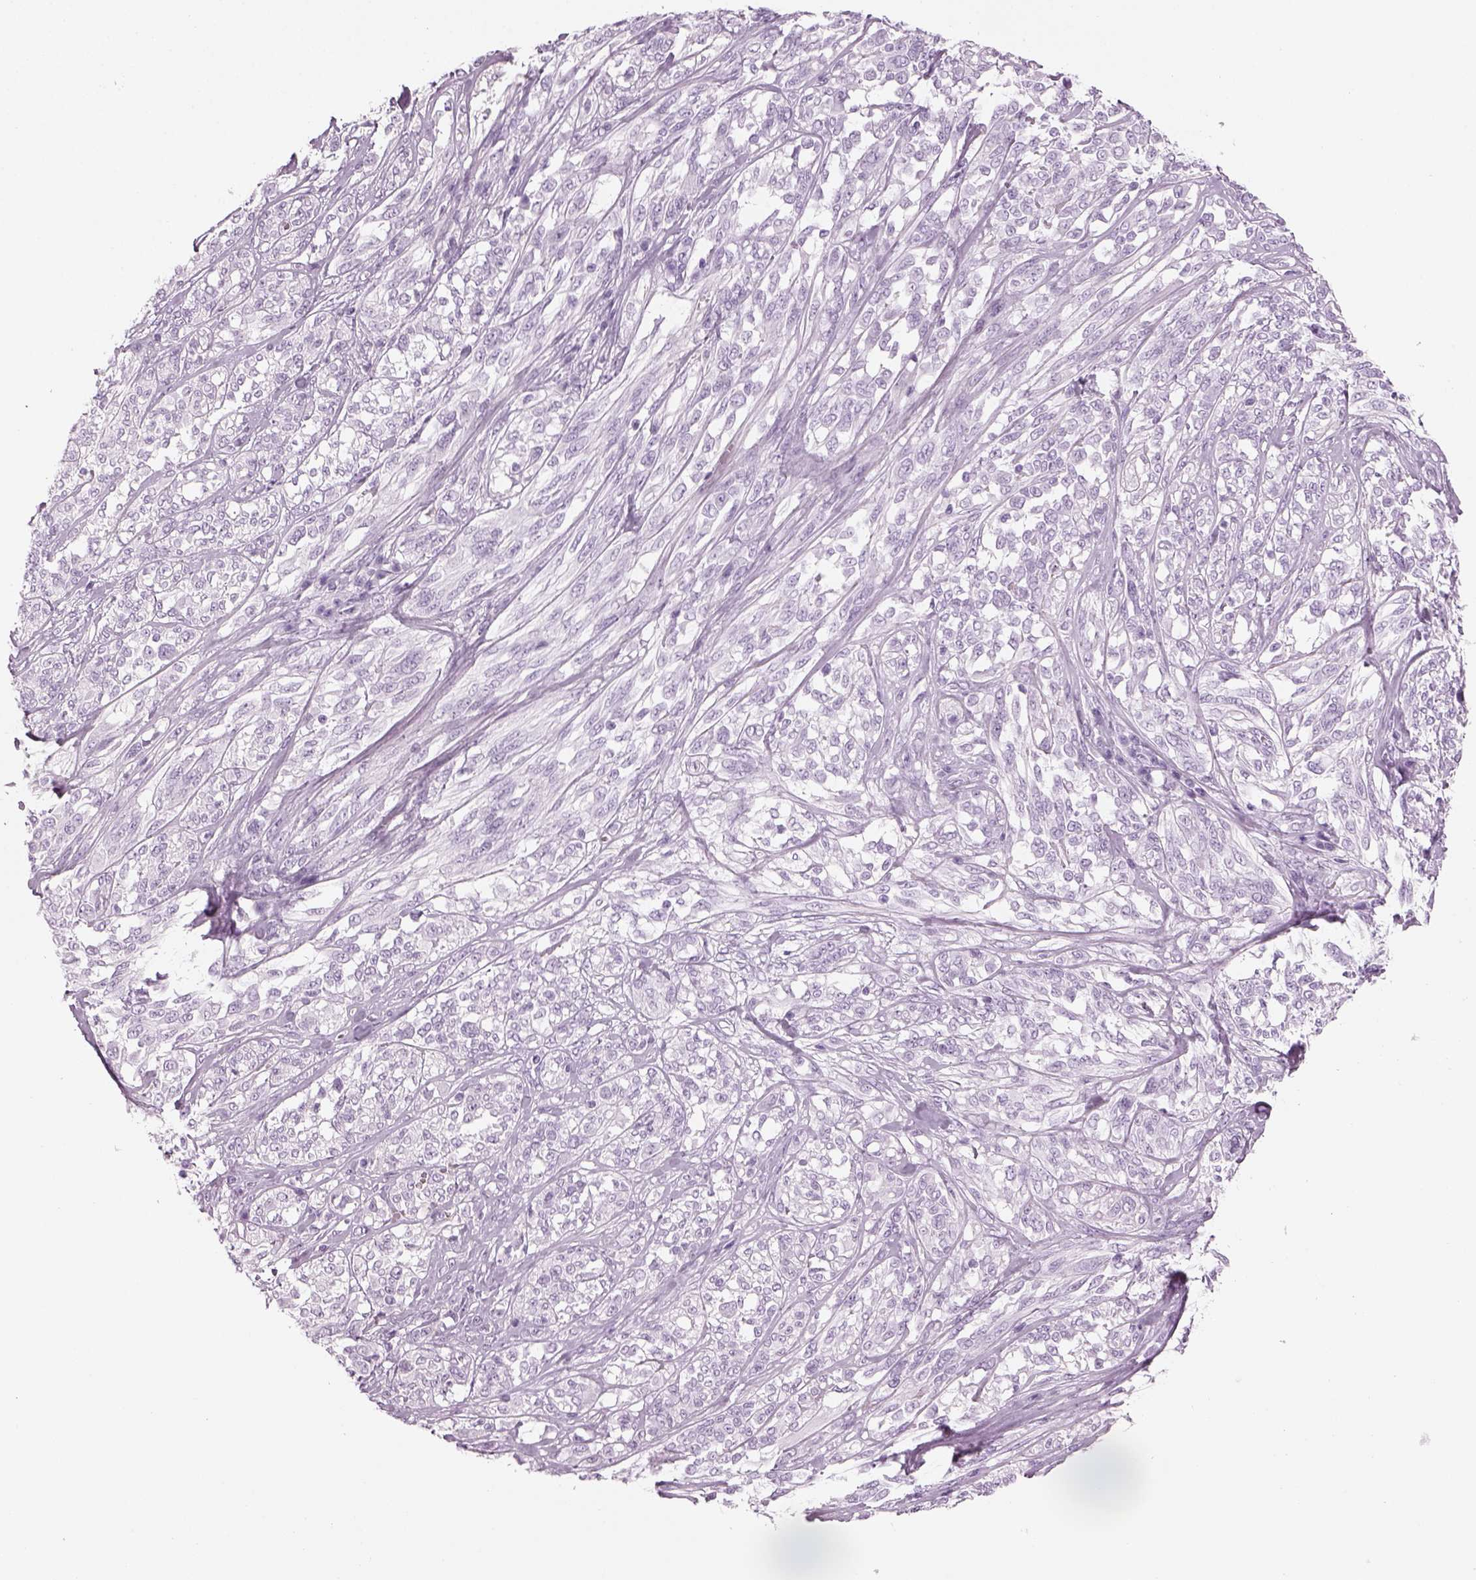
{"staining": {"intensity": "negative", "quantity": "none", "location": "none"}, "tissue": "melanoma", "cell_type": "Tumor cells", "image_type": "cancer", "snomed": [{"axis": "morphology", "description": "Malignant melanoma, NOS"}, {"axis": "topography", "description": "Skin"}], "caption": "Immunohistochemistry (IHC) histopathology image of neoplastic tissue: human melanoma stained with DAB (3,3'-diaminobenzidine) displays no significant protein staining in tumor cells.", "gene": "SAG", "patient": {"sex": "female", "age": 91}}